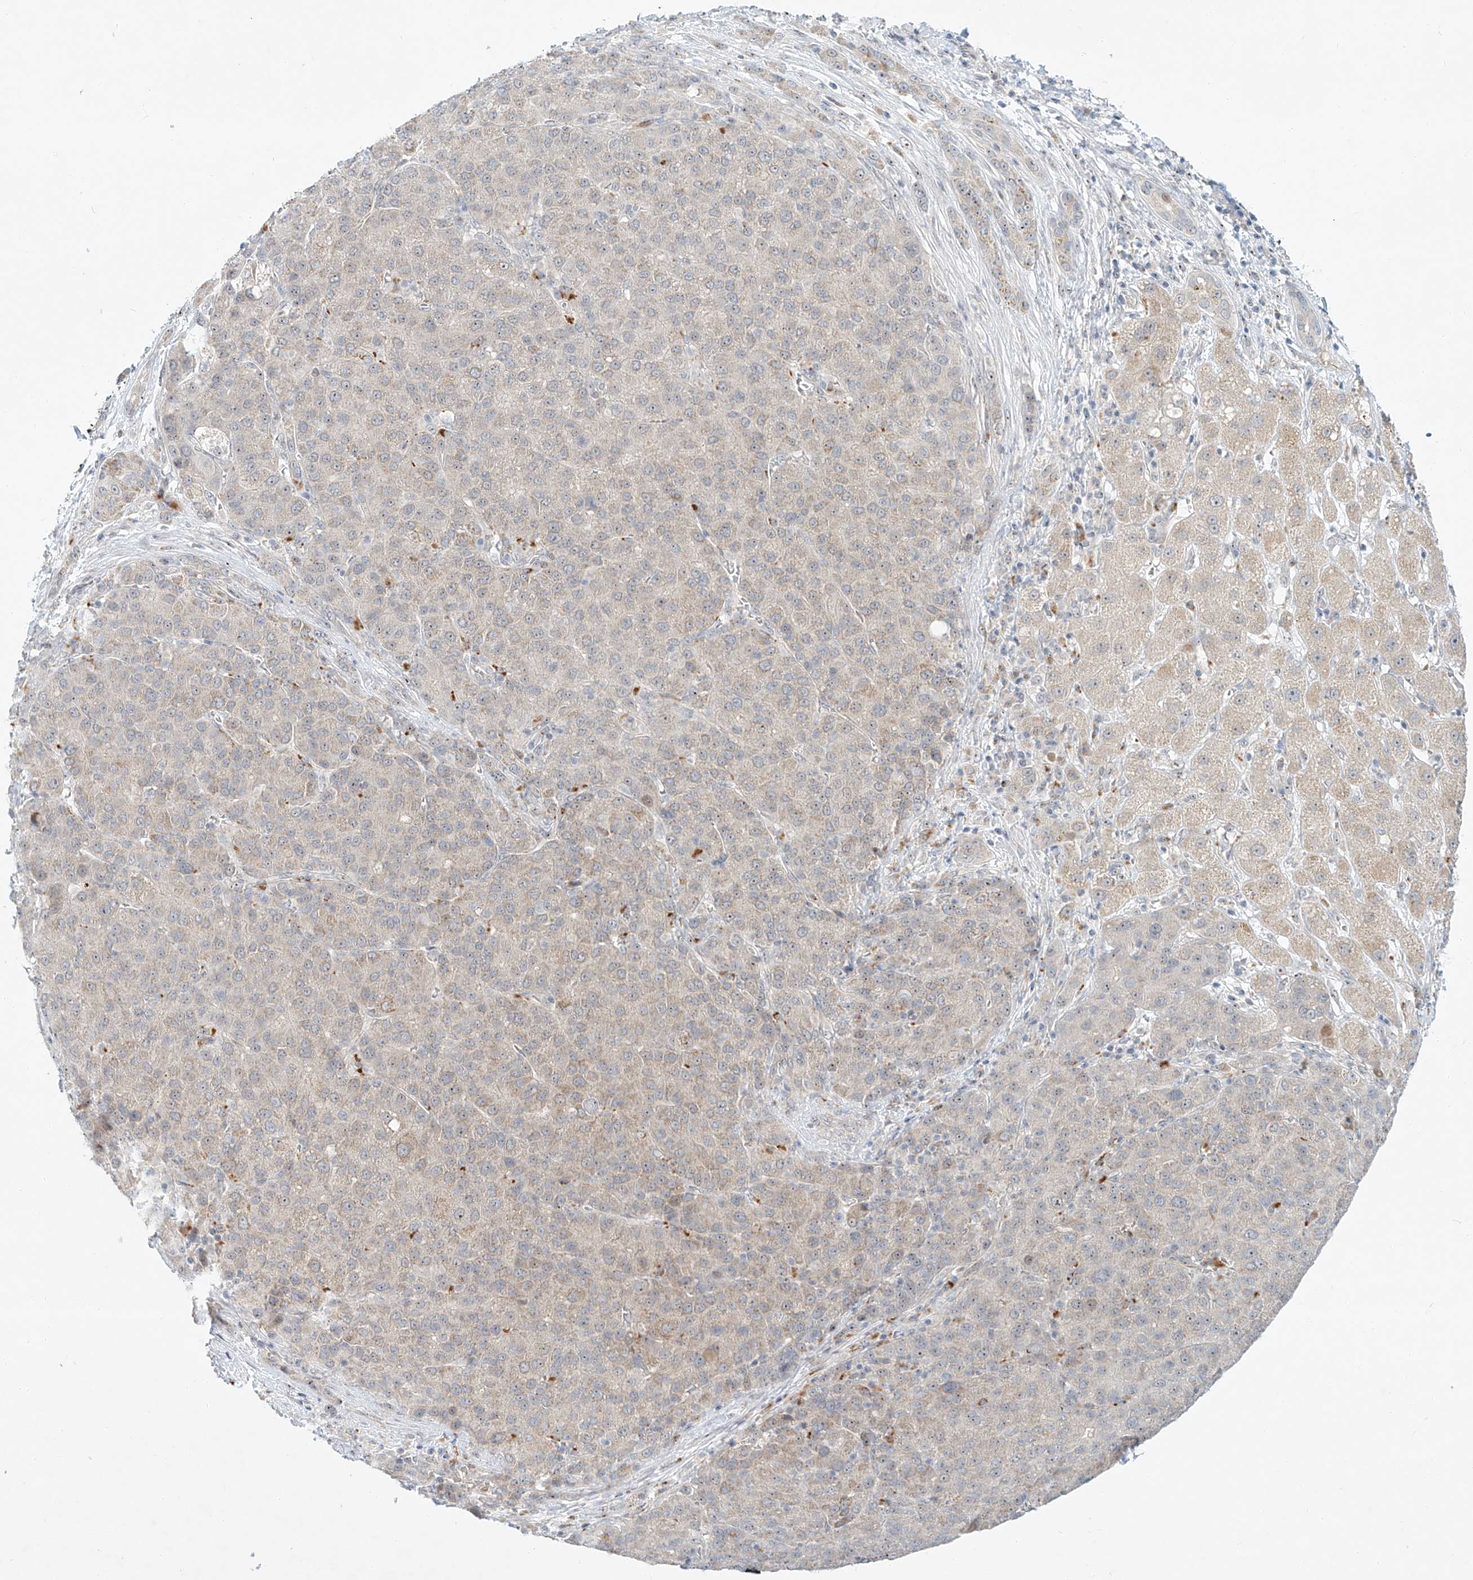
{"staining": {"intensity": "negative", "quantity": "none", "location": "none"}, "tissue": "liver cancer", "cell_type": "Tumor cells", "image_type": "cancer", "snomed": [{"axis": "morphology", "description": "Carcinoma, Hepatocellular, NOS"}, {"axis": "topography", "description": "Liver"}], "caption": "The micrograph displays no significant positivity in tumor cells of hepatocellular carcinoma (liver).", "gene": "PAK6", "patient": {"sex": "male", "age": 65}}